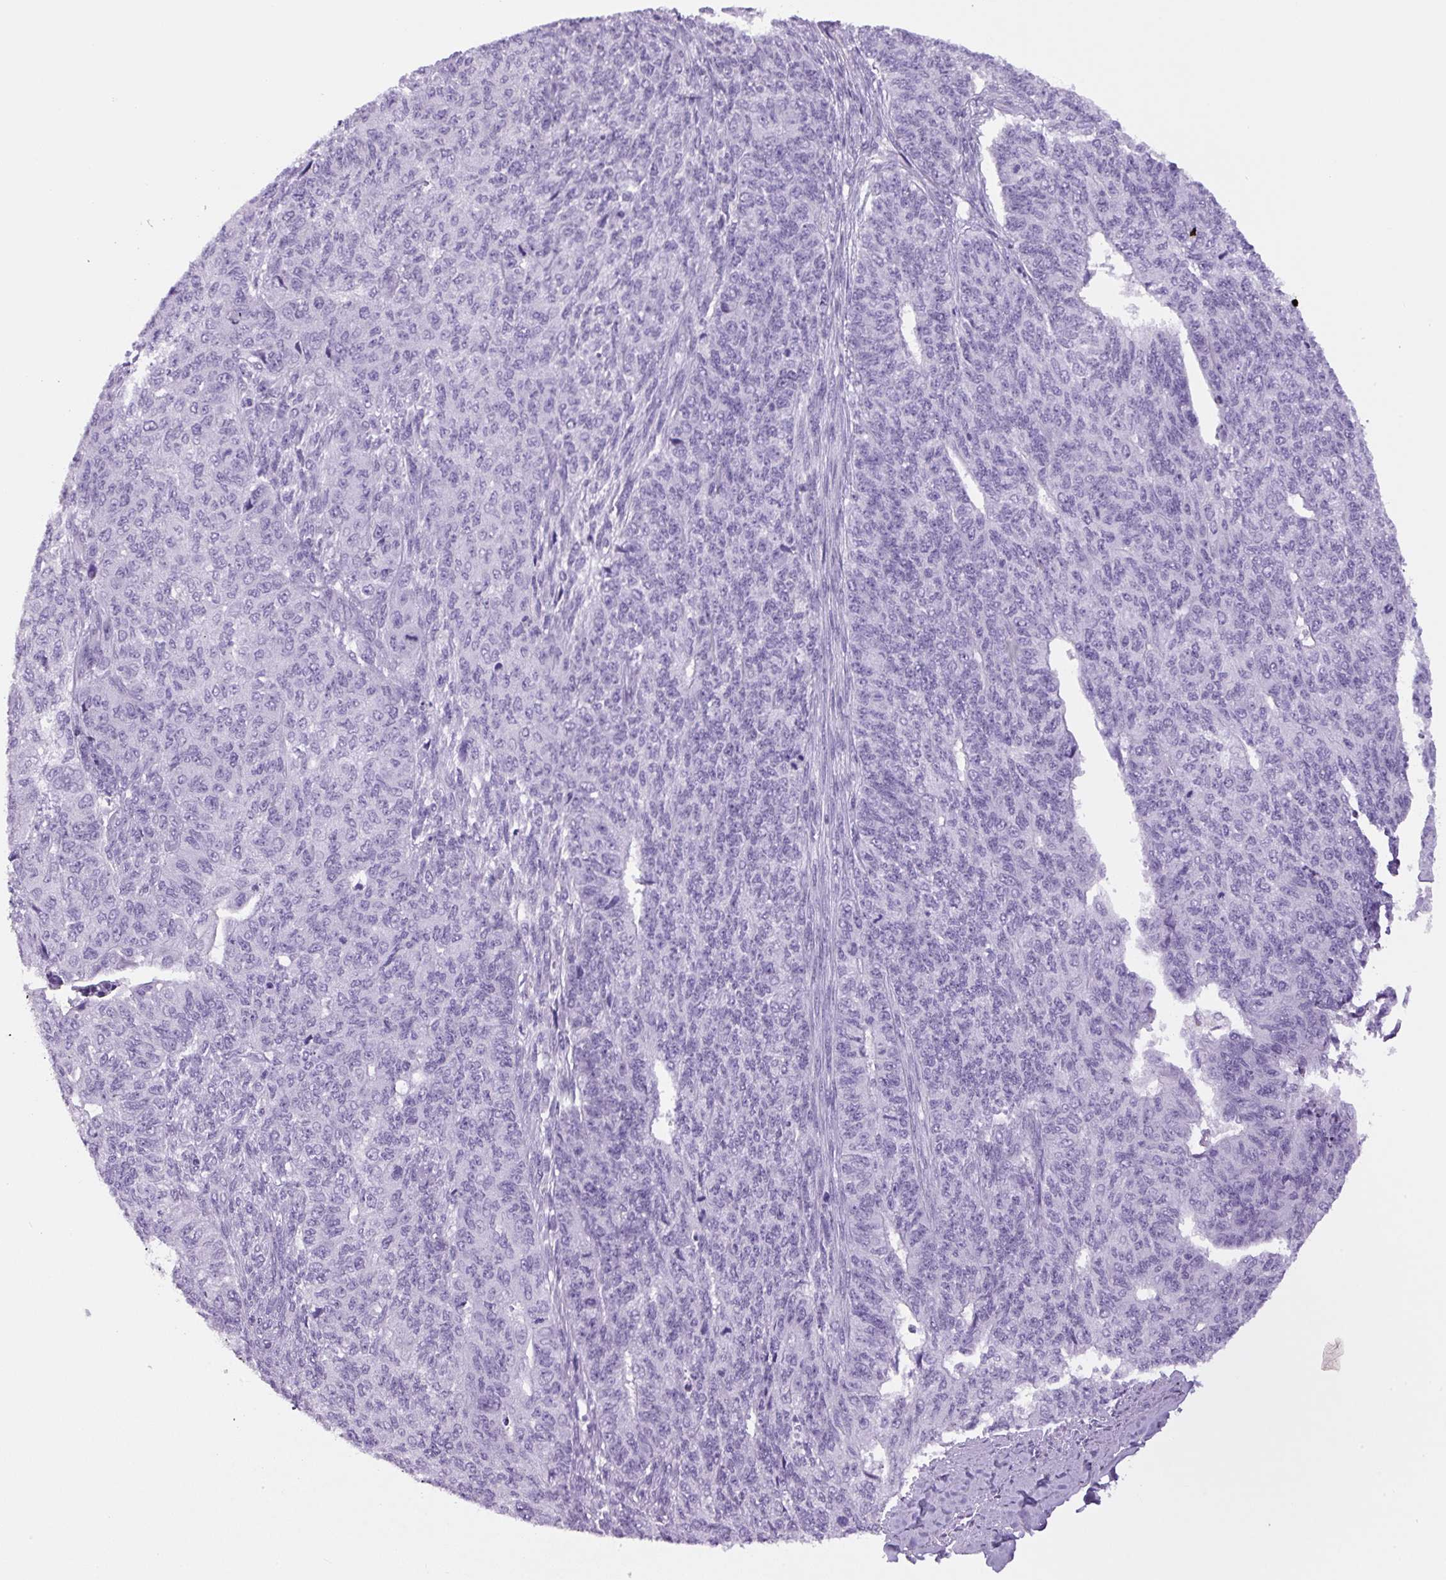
{"staining": {"intensity": "negative", "quantity": "none", "location": "none"}, "tissue": "endometrial cancer", "cell_type": "Tumor cells", "image_type": "cancer", "snomed": [{"axis": "morphology", "description": "Adenocarcinoma, NOS"}, {"axis": "topography", "description": "Endometrium"}], "caption": "High power microscopy photomicrograph of an immunohistochemistry (IHC) histopathology image of adenocarcinoma (endometrial), revealing no significant expression in tumor cells.", "gene": "PRRT1", "patient": {"sex": "female", "age": 32}}